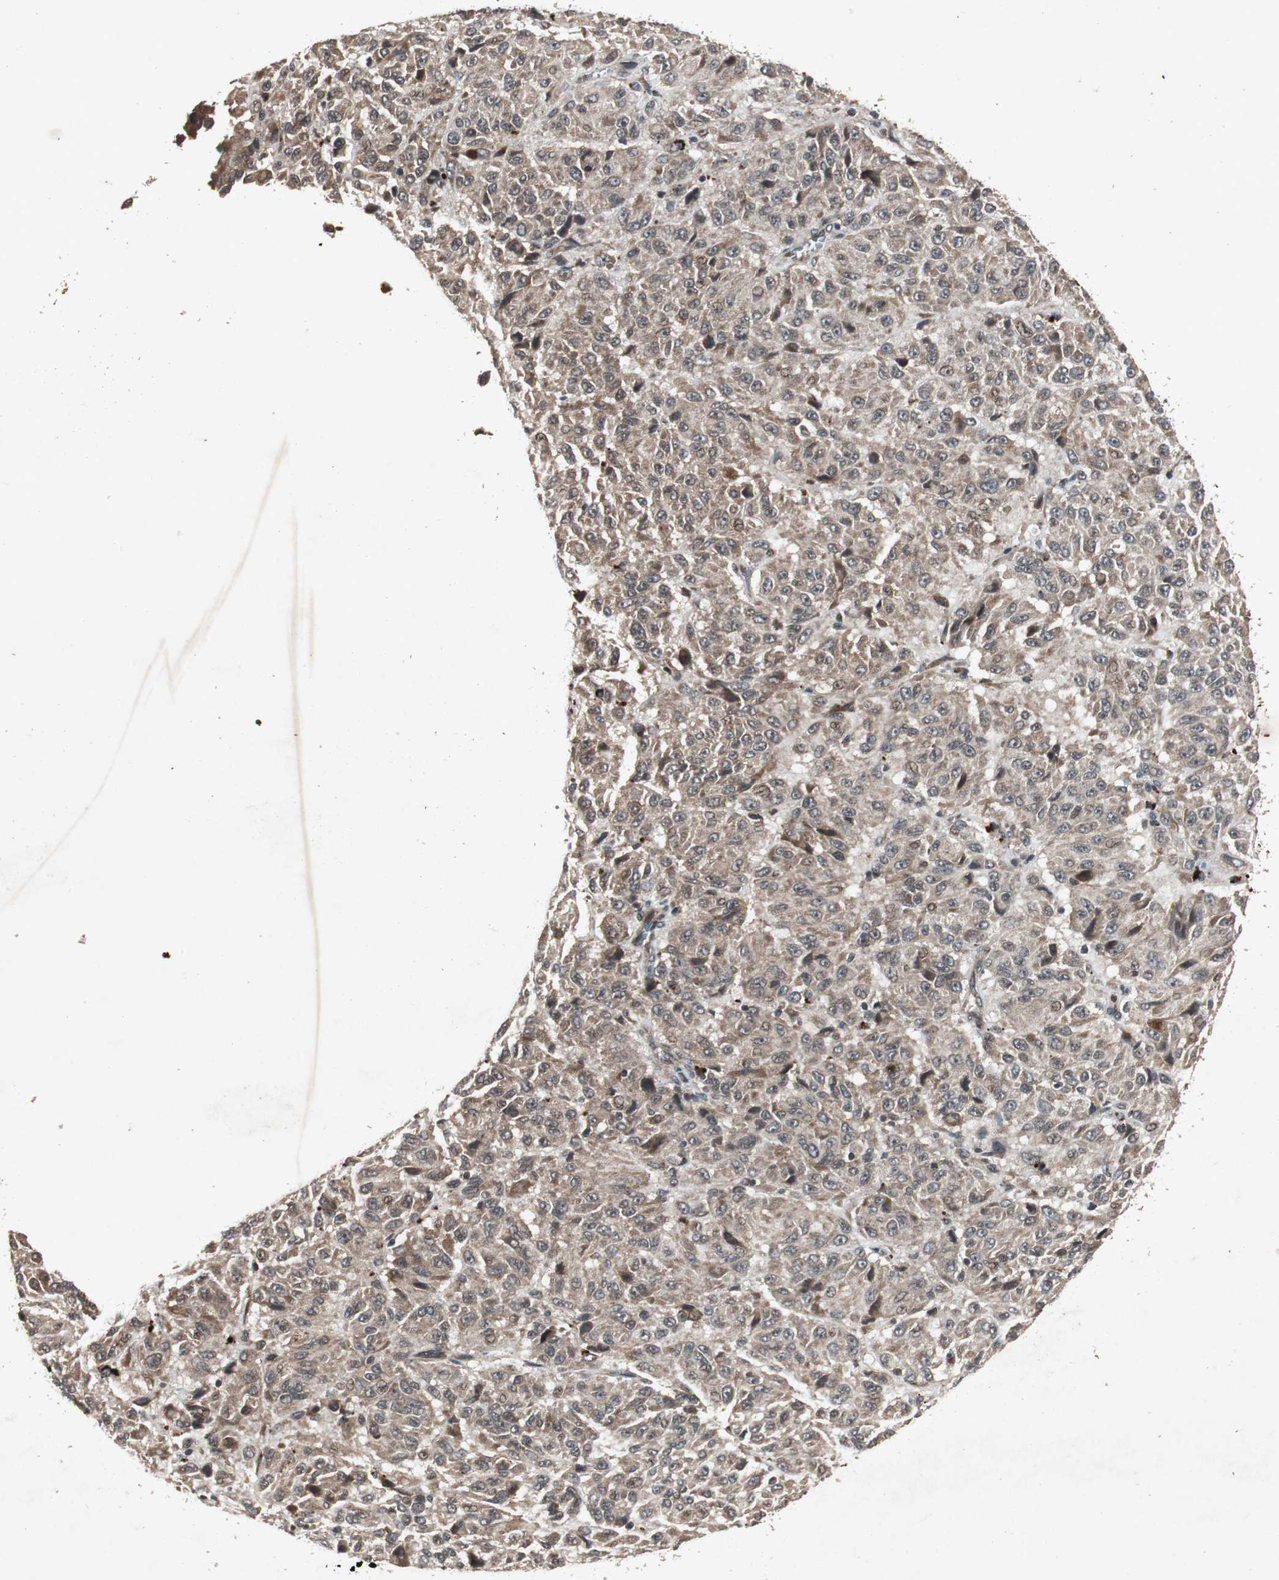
{"staining": {"intensity": "weak", "quantity": ">75%", "location": "cytoplasmic/membranous"}, "tissue": "melanoma", "cell_type": "Tumor cells", "image_type": "cancer", "snomed": [{"axis": "morphology", "description": "Malignant melanoma, Metastatic site"}, {"axis": "topography", "description": "Lung"}], "caption": "Human melanoma stained for a protein (brown) displays weak cytoplasmic/membranous positive staining in about >75% of tumor cells.", "gene": "SLIT2", "patient": {"sex": "male", "age": 64}}